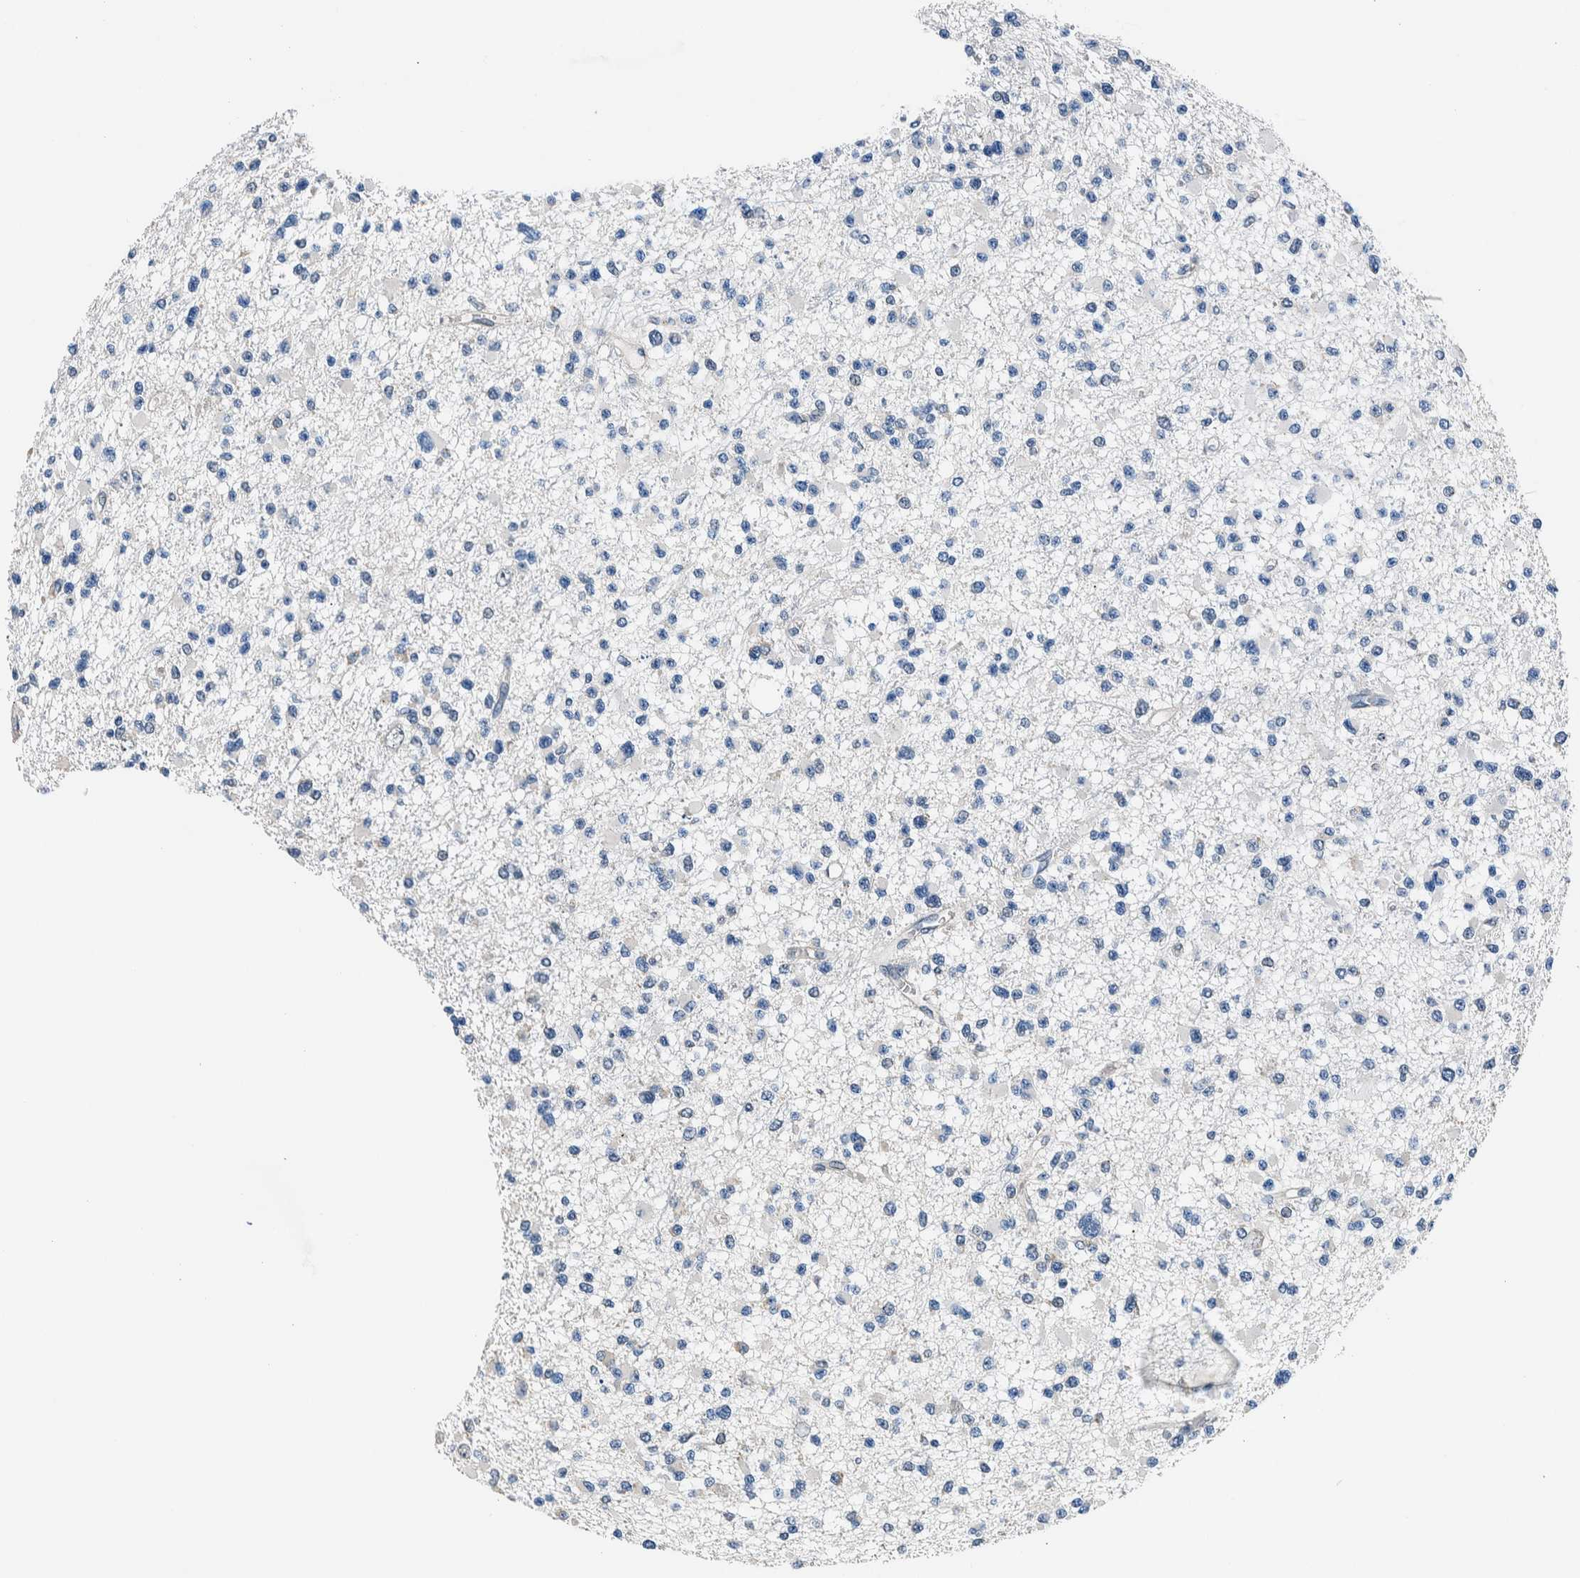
{"staining": {"intensity": "negative", "quantity": "none", "location": "none"}, "tissue": "glioma", "cell_type": "Tumor cells", "image_type": "cancer", "snomed": [{"axis": "morphology", "description": "Glioma, malignant, Low grade"}, {"axis": "topography", "description": "Brain"}], "caption": "IHC photomicrograph of neoplastic tissue: glioma stained with DAB (3,3'-diaminobenzidine) exhibits no significant protein expression in tumor cells. (DAB immunohistochemistry (IHC), high magnification).", "gene": "NIBAN2", "patient": {"sex": "female", "age": 22}}